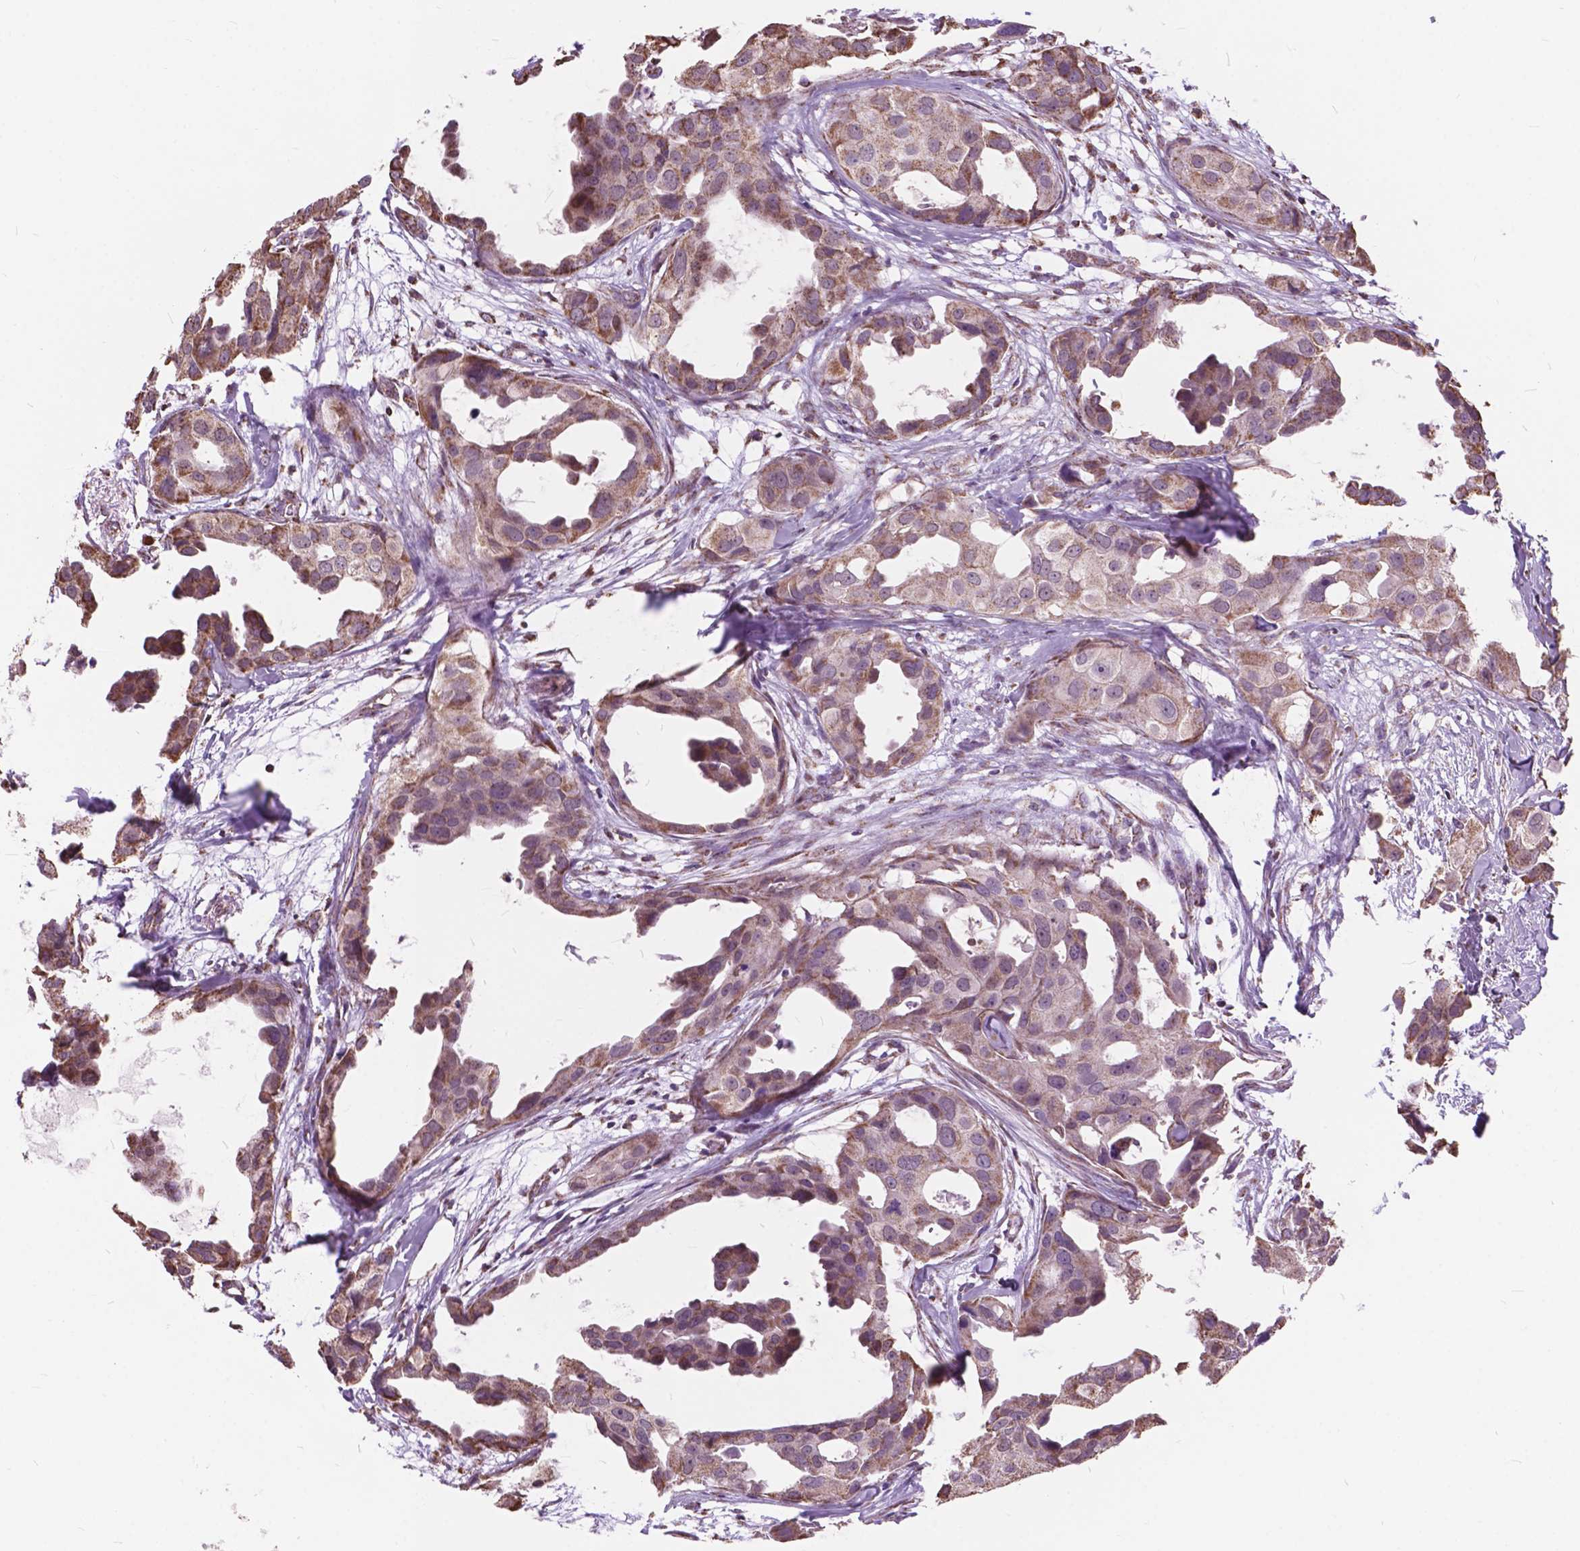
{"staining": {"intensity": "moderate", "quantity": ">75%", "location": "cytoplasmic/membranous"}, "tissue": "breast cancer", "cell_type": "Tumor cells", "image_type": "cancer", "snomed": [{"axis": "morphology", "description": "Duct carcinoma"}, {"axis": "topography", "description": "Breast"}], "caption": "Breast cancer (invasive ductal carcinoma) was stained to show a protein in brown. There is medium levels of moderate cytoplasmic/membranous positivity in approximately >75% of tumor cells.", "gene": "SCOC", "patient": {"sex": "female", "age": 38}}